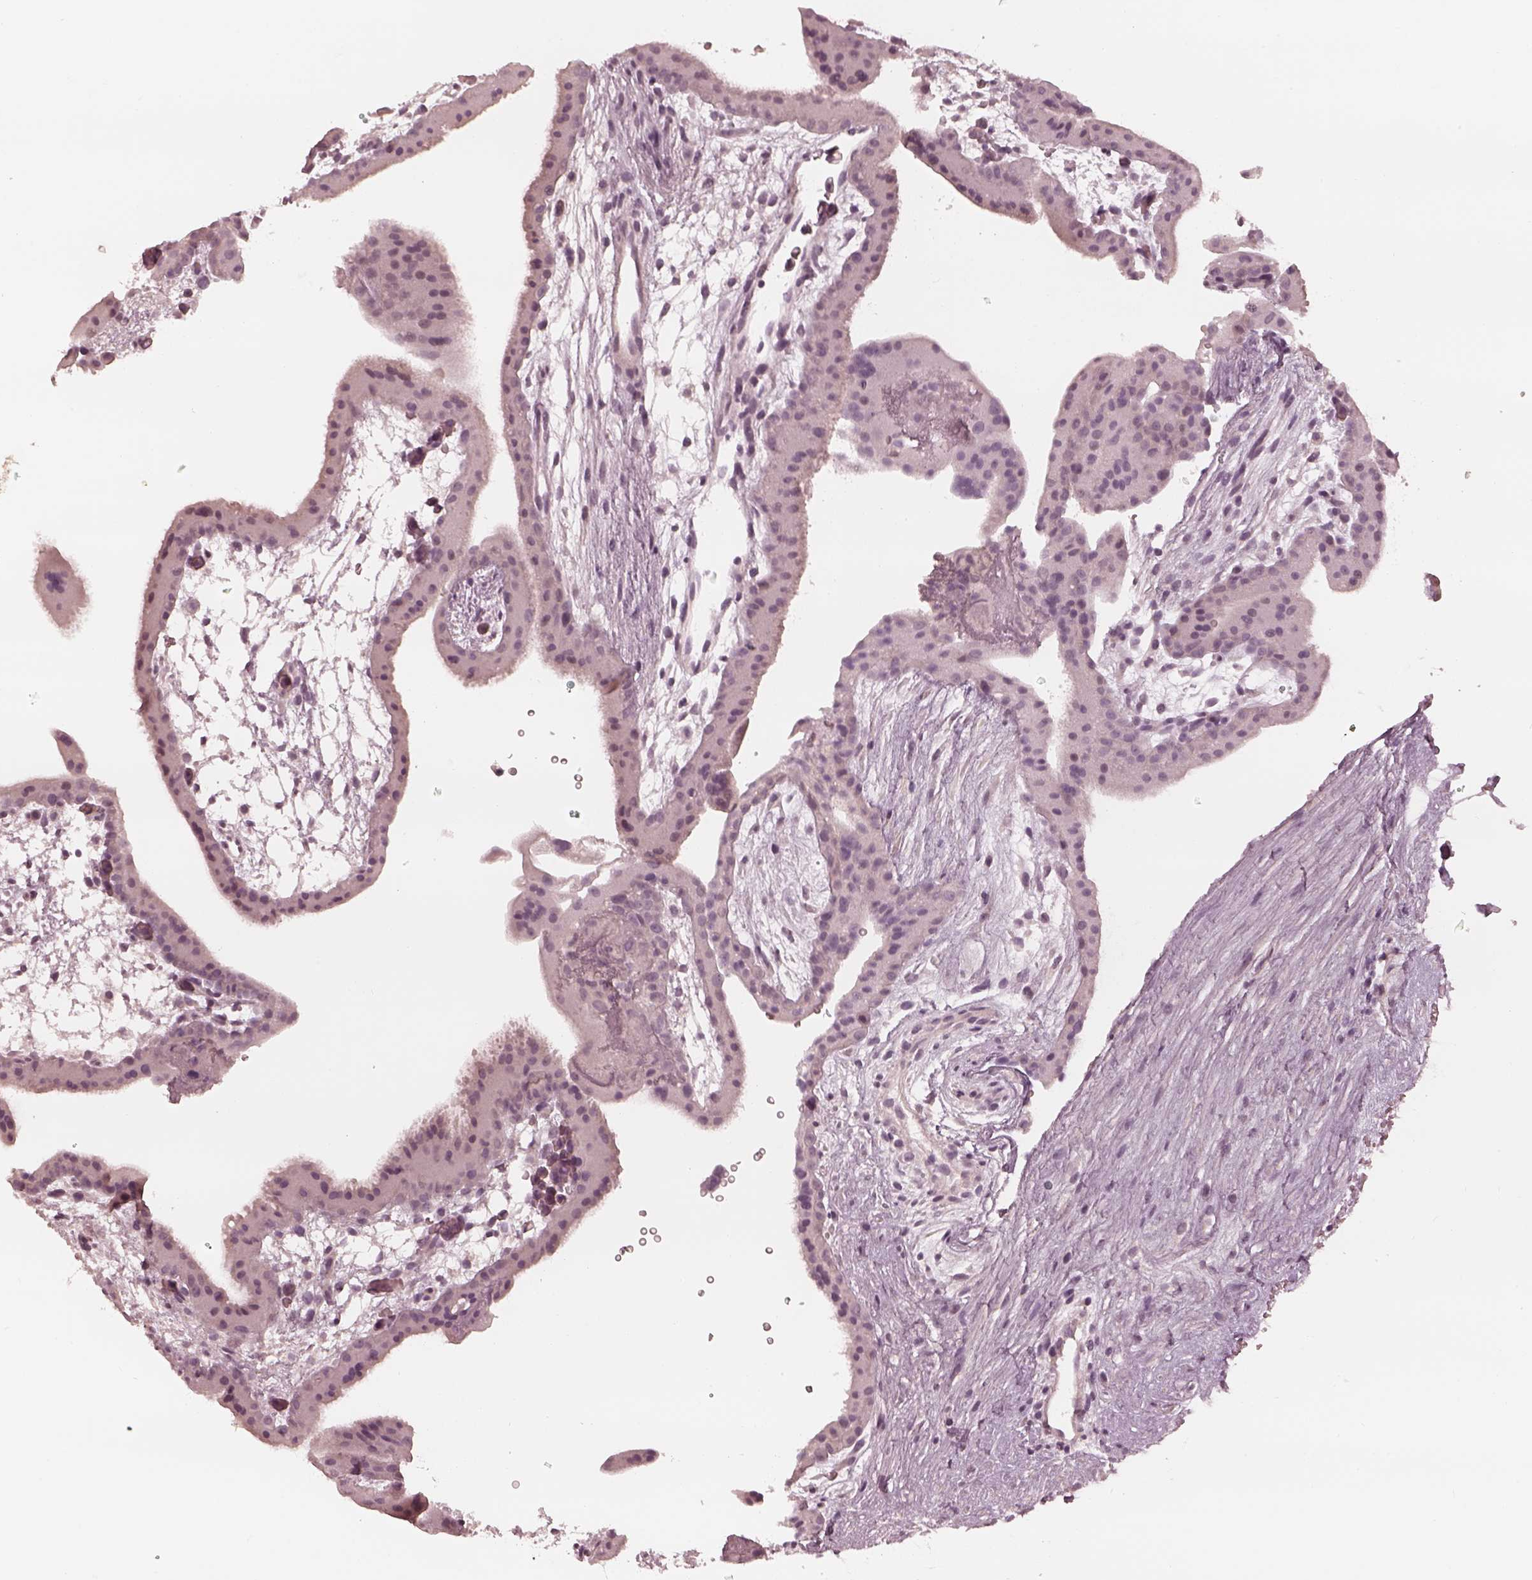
{"staining": {"intensity": "negative", "quantity": "none", "location": "none"}, "tissue": "placenta", "cell_type": "Decidual cells", "image_type": "normal", "snomed": [{"axis": "morphology", "description": "Normal tissue, NOS"}, {"axis": "topography", "description": "Placenta"}], "caption": "The immunohistochemistry micrograph has no significant expression in decidual cells of placenta. Nuclei are stained in blue.", "gene": "ADRB3", "patient": {"sex": "female", "age": 19}}